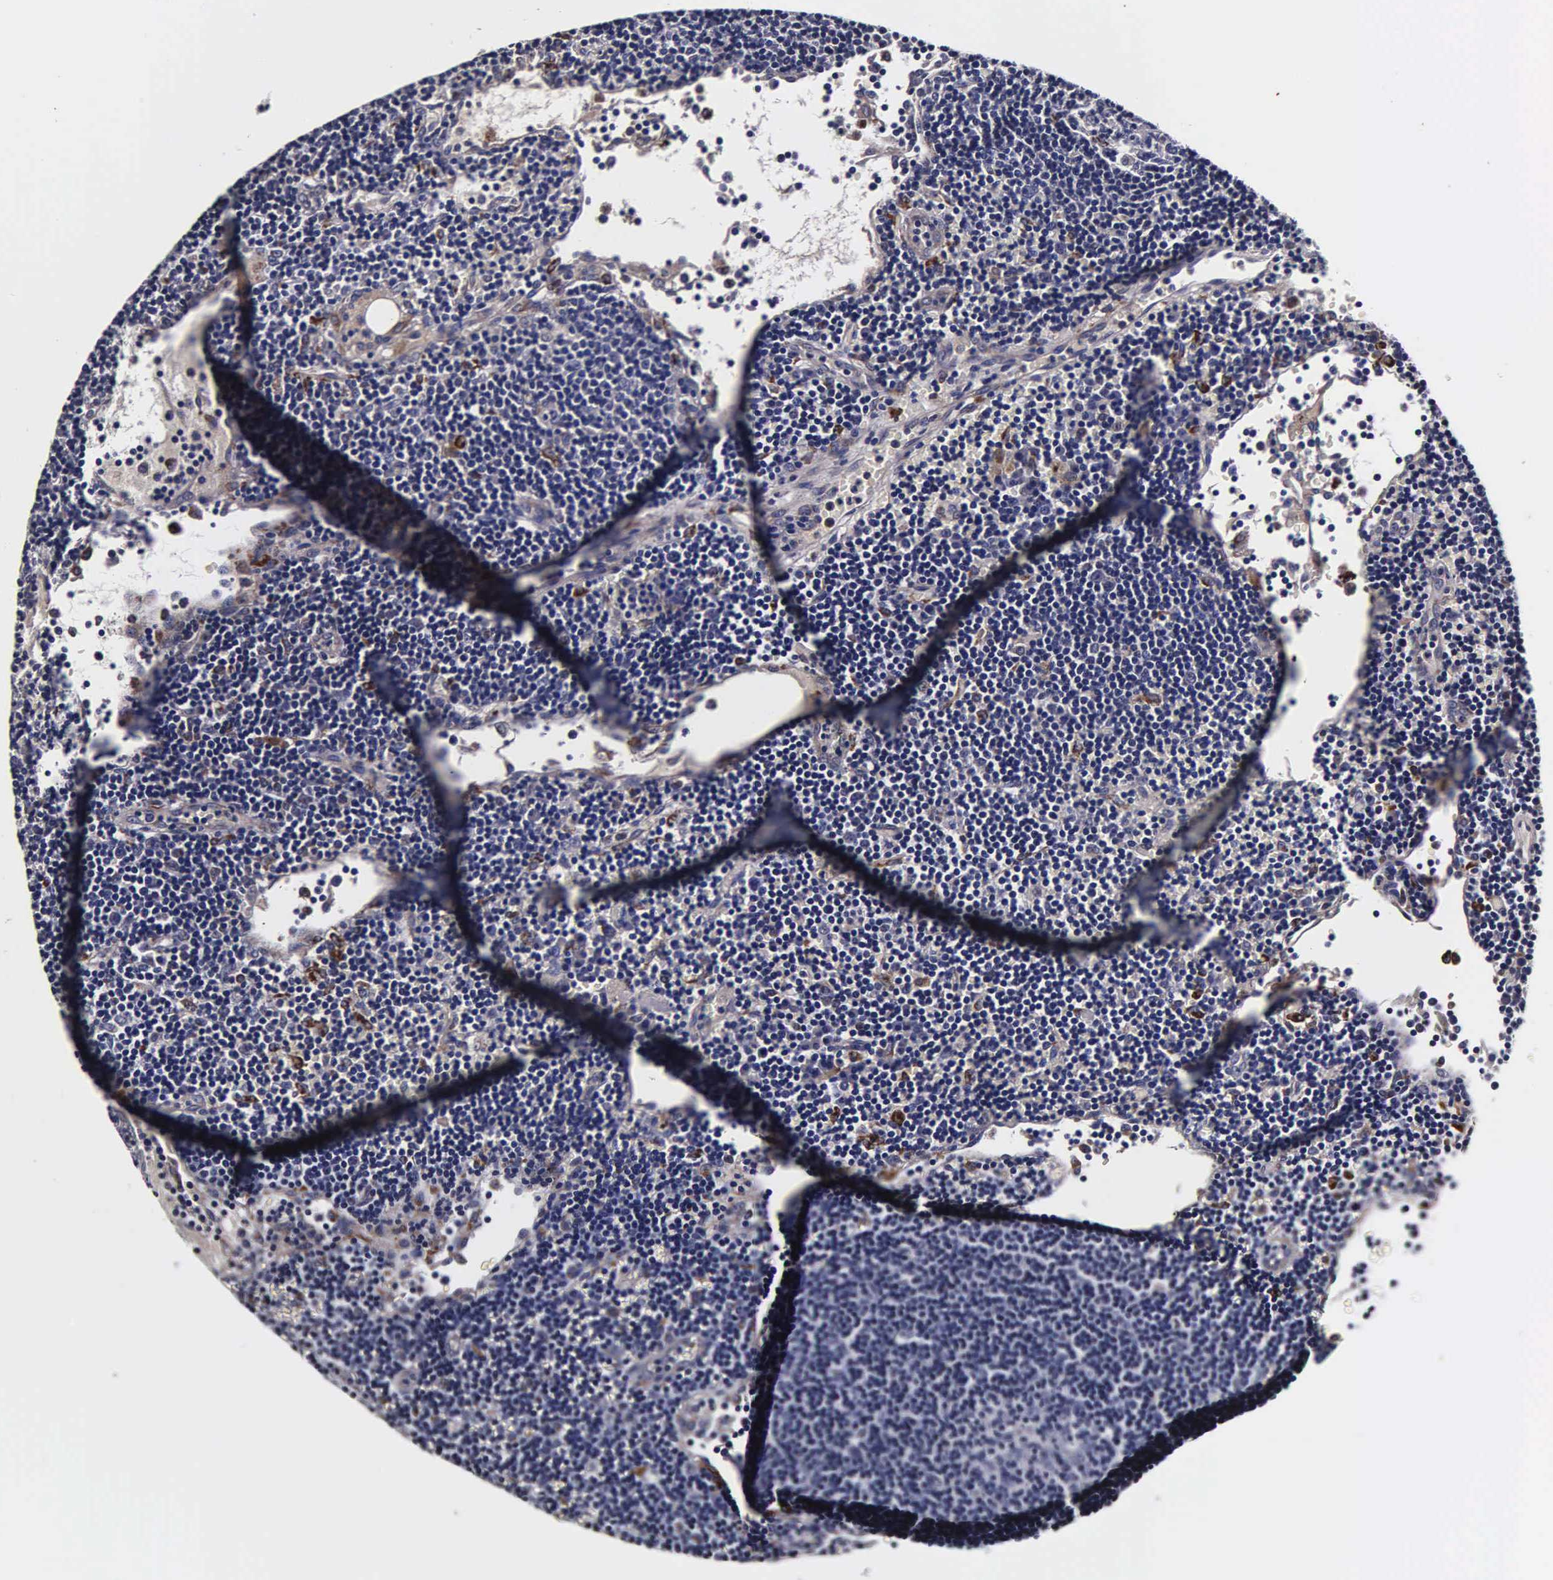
{"staining": {"intensity": "negative", "quantity": "none", "location": "none"}, "tissue": "lymph node", "cell_type": "Germinal center cells", "image_type": "normal", "snomed": [{"axis": "morphology", "description": "Normal tissue, NOS"}, {"axis": "topography", "description": "Lymph node"}], "caption": "Immunohistochemical staining of normal lymph node reveals no significant expression in germinal center cells.", "gene": "CST3", "patient": {"sex": "male", "age": 54}}